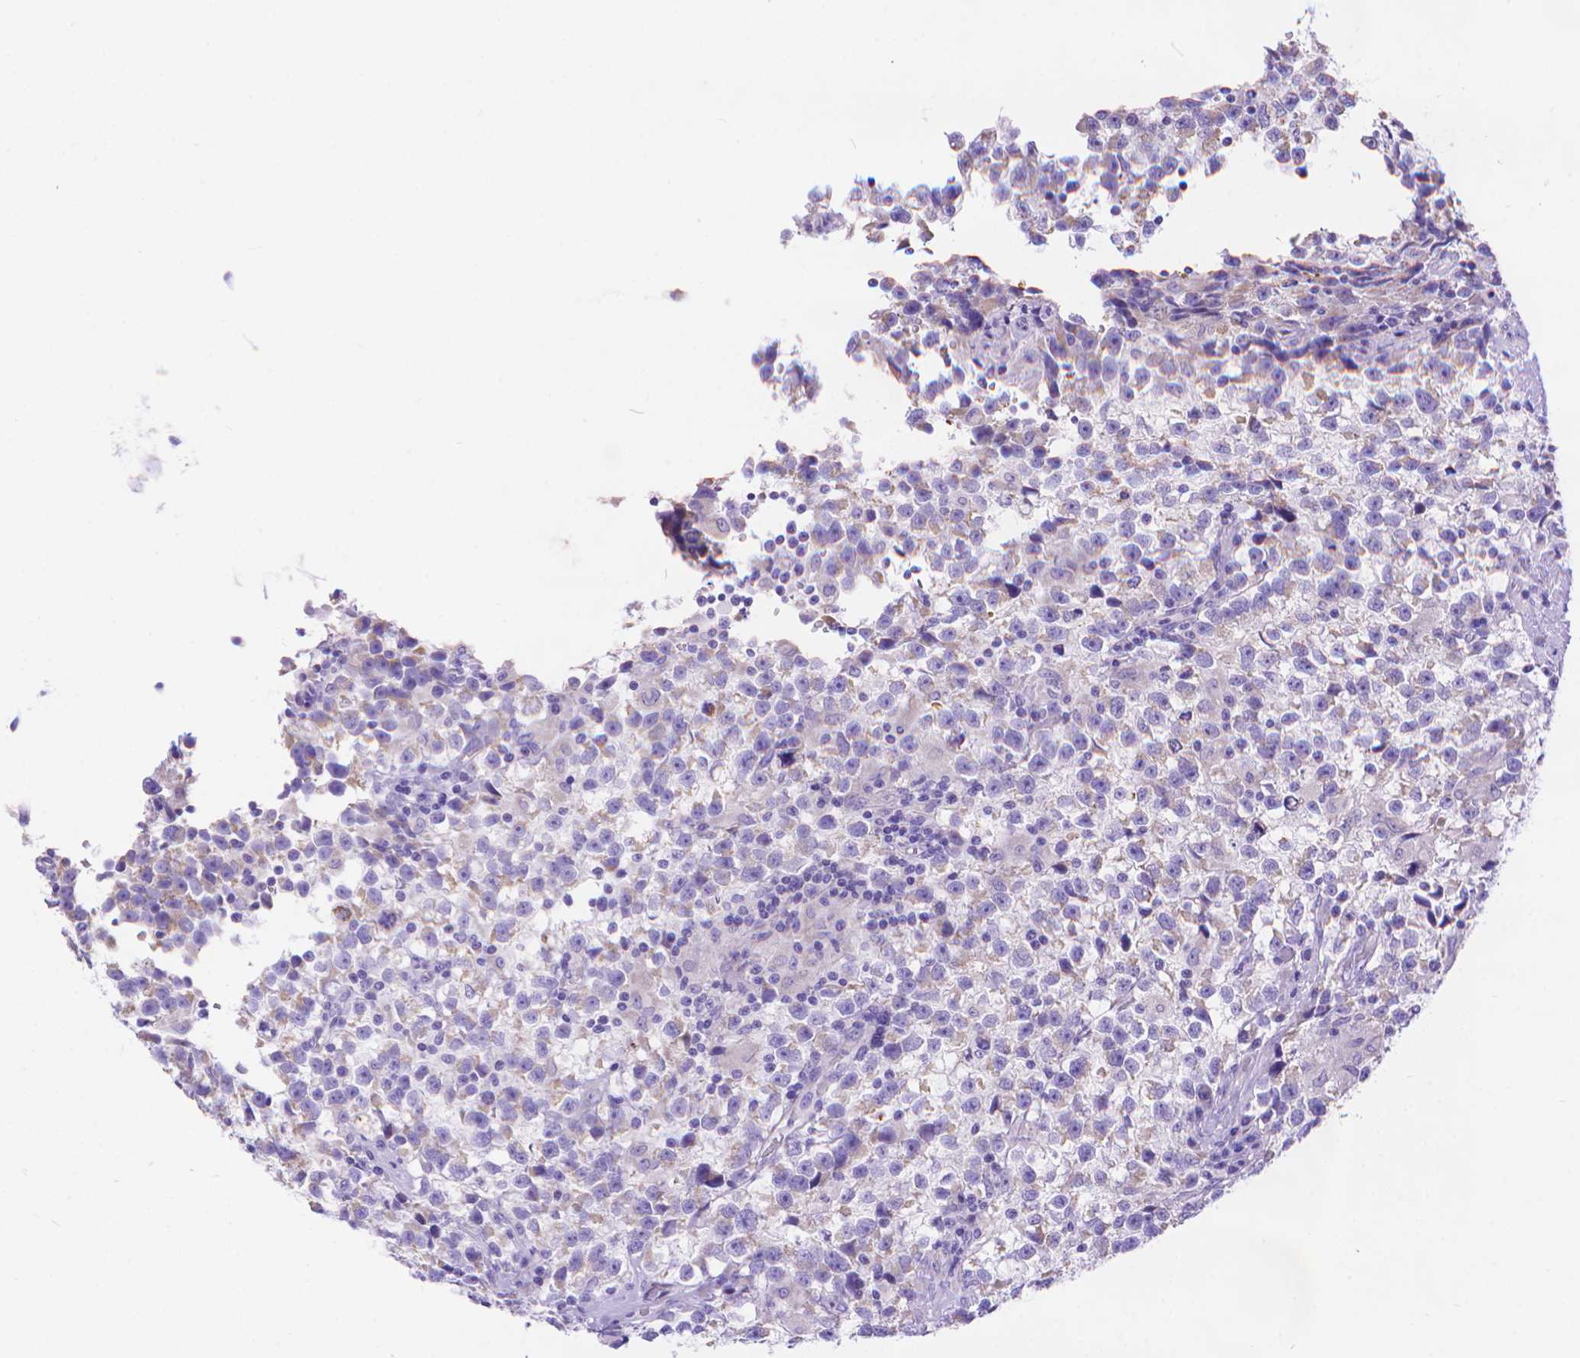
{"staining": {"intensity": "negative", "quantity": "none", "location": "none"}, "tissue": "testis cancer", "cell_type": "Tumor cells", "image_type": "cancer", "snomed": [{"axis": "morphology", "description": "Seminoma, NOS"}, {"axis": "topography", "description": "Testis"}], "caption": "Immunohistochemistry histopathology image of human seminoma (testis) stained for a protein (brown), which demonstrates no positivity in tumor cells. The staining is performed using DAB brown chromogen with nuclei counter-stained in using hematoxylin.", "gene": "DHRS2", "patient": {"sex": "male", "age": 31}}